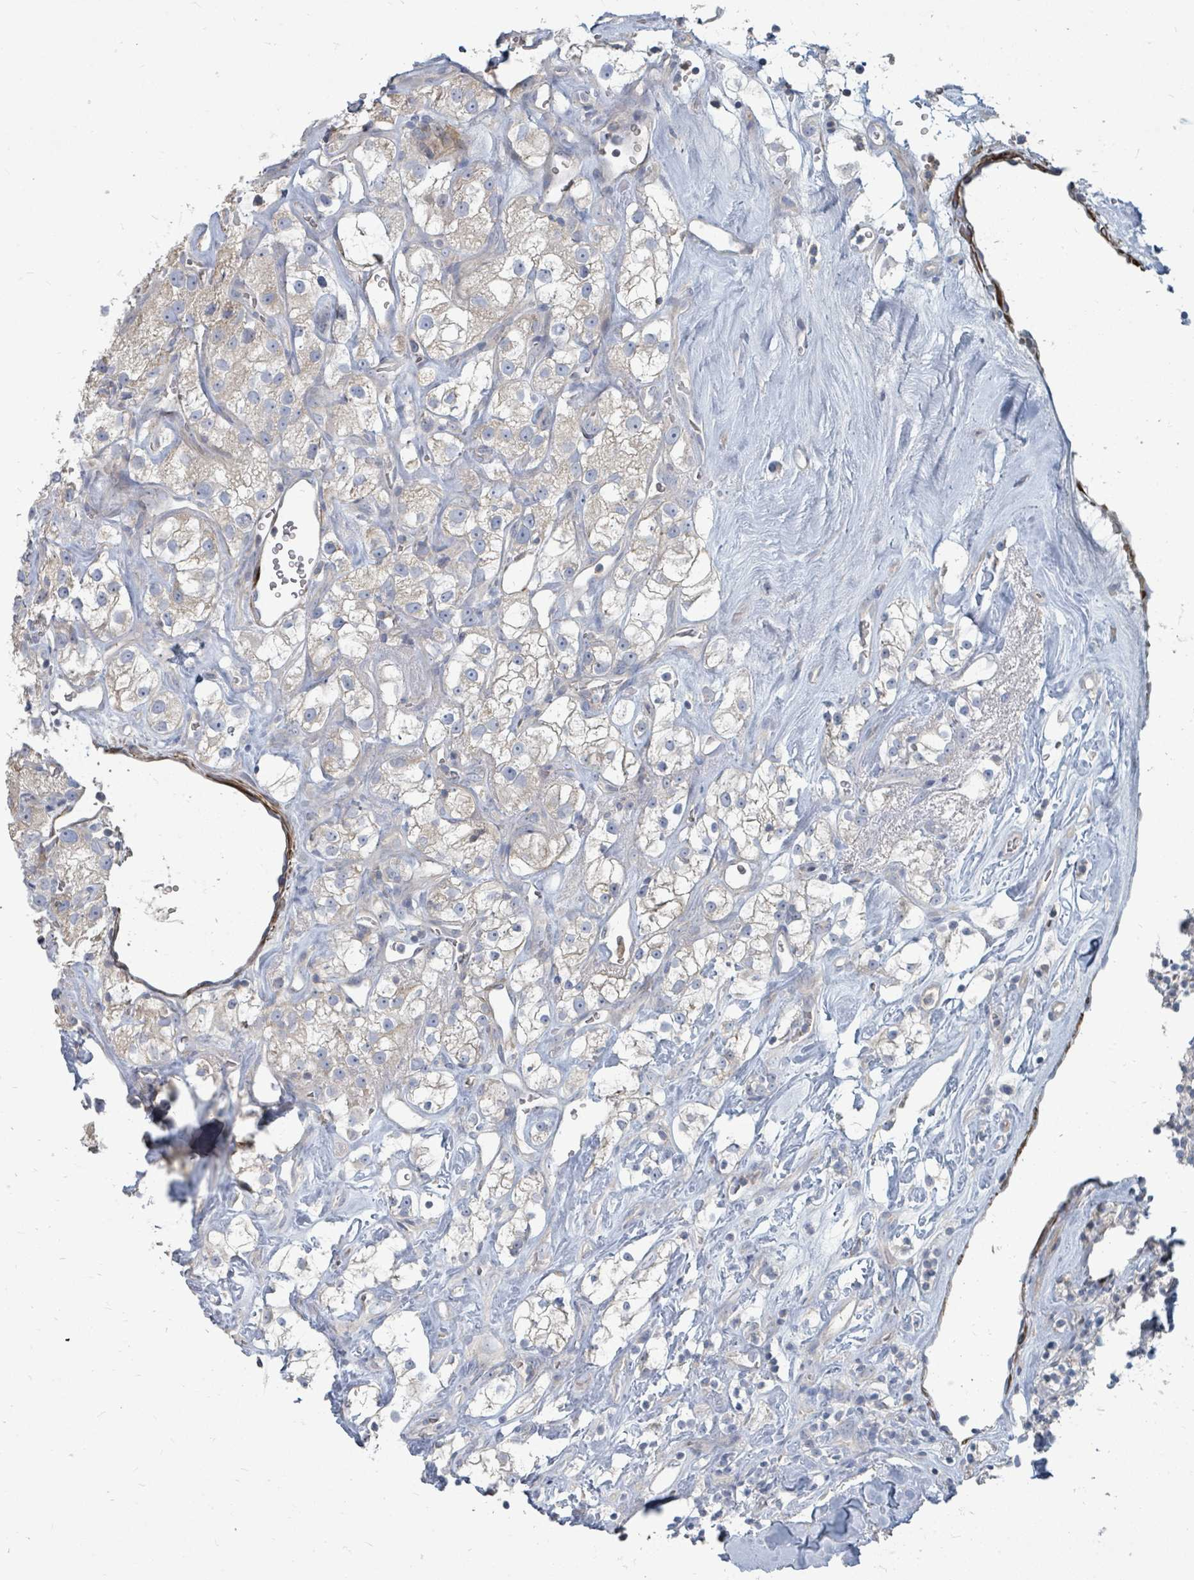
{"staining": {"intensity": "weak", "quantity": "25%-75%", "location": "cytoplasmic/membranous"}, "tissue": "renal cancer", "cell_type": "Tumor cells", "image_type": "cancer", "snomed": [{"axis": "morphology", "description": "Adenocarcinoma, NOS"}, {"axis": "topography", "description": "Kidney"}], "caption": "Adenocarcinoma (renal) stained with IHC exhibits weak cytoplasmic/membranous staining in about 25%-75% of tumor cells.", "gene": "ARGFX", "patient": {"sex": "male", "age": 77}}